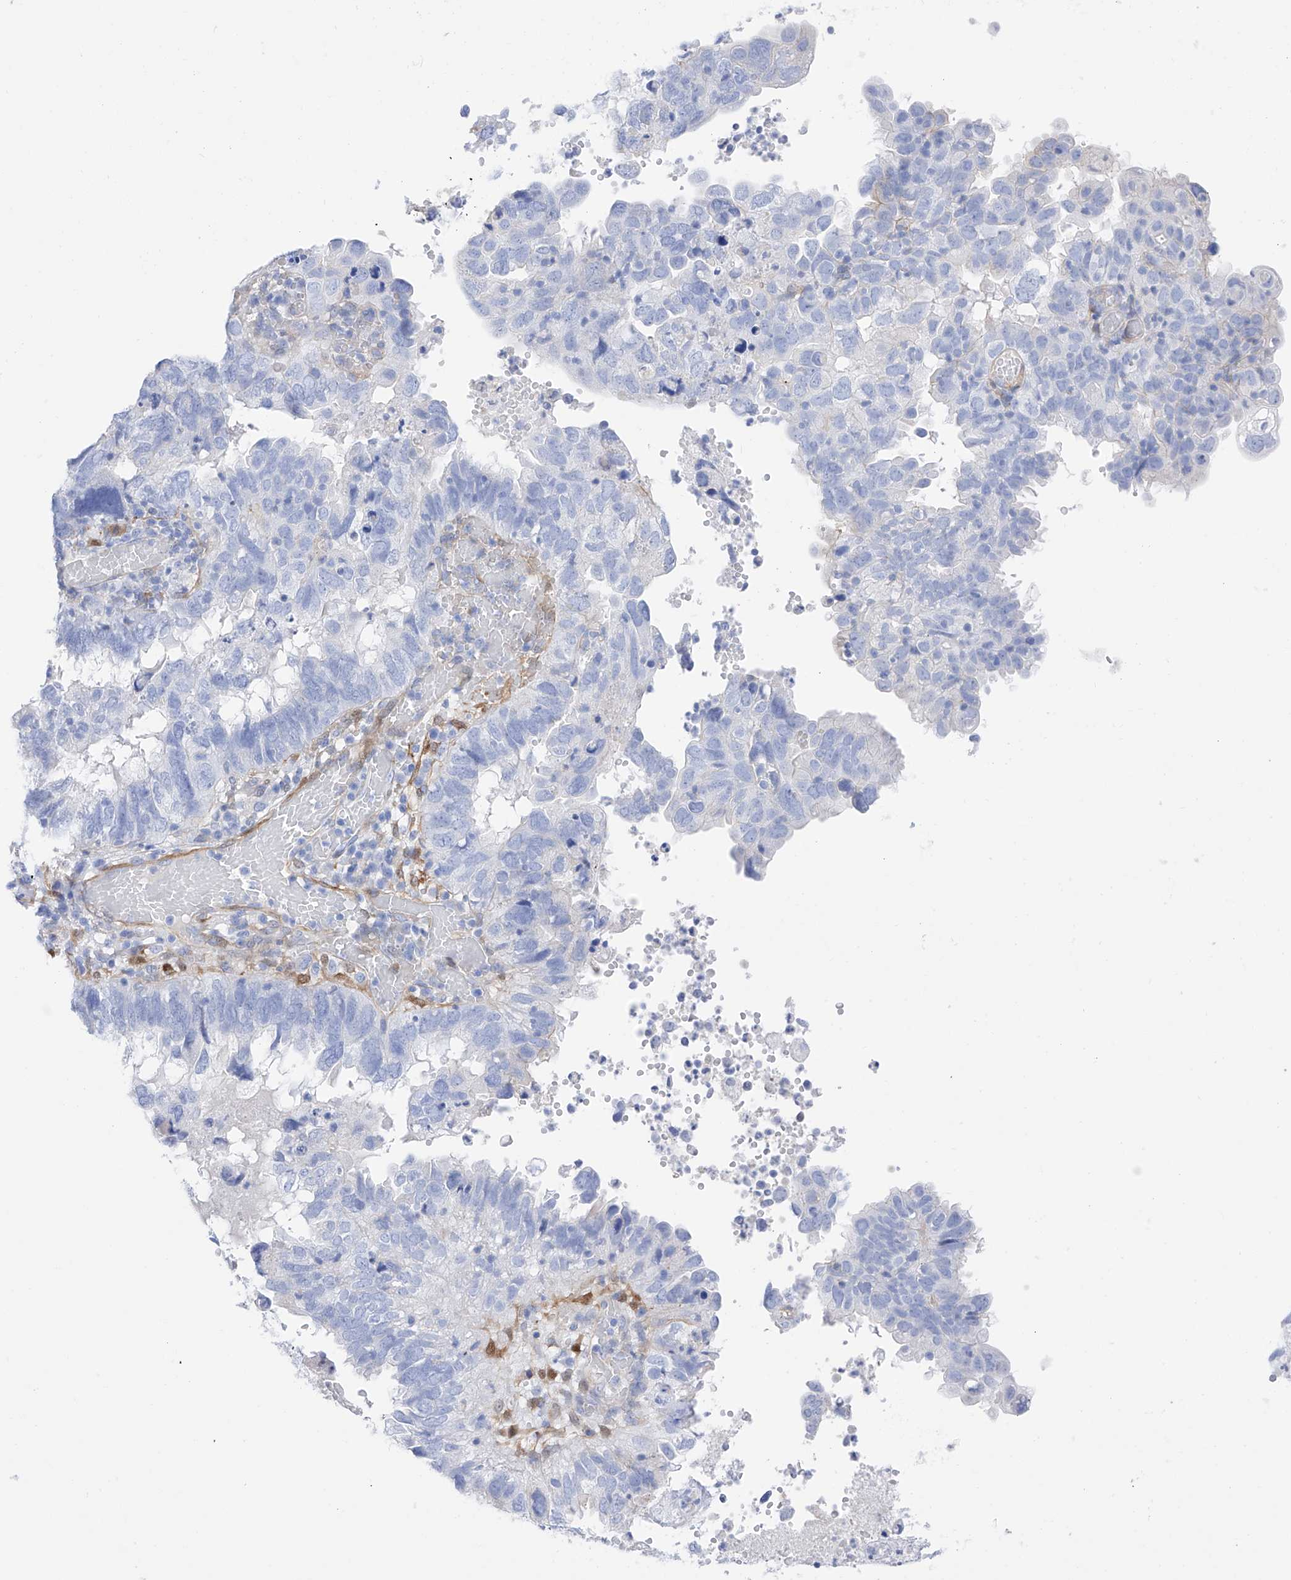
{"staining": {"intensity": "negative", "quantity": "none", "location": "none"}, "tissue": "endometrial cancer", "cell_type": "Tumor cells", "image_type": "cancer", "snomed": [{"axis": "morphology", "description": "Adenocarcinoma, NOS"}, {"axis": "topography", "description": "Uterus"}], "caption": "The image exhibits no significant staining in tumor cells of endometrial cancer.", "gene": "TRPC7", "patient": {"sex": "female", "age": 77}}